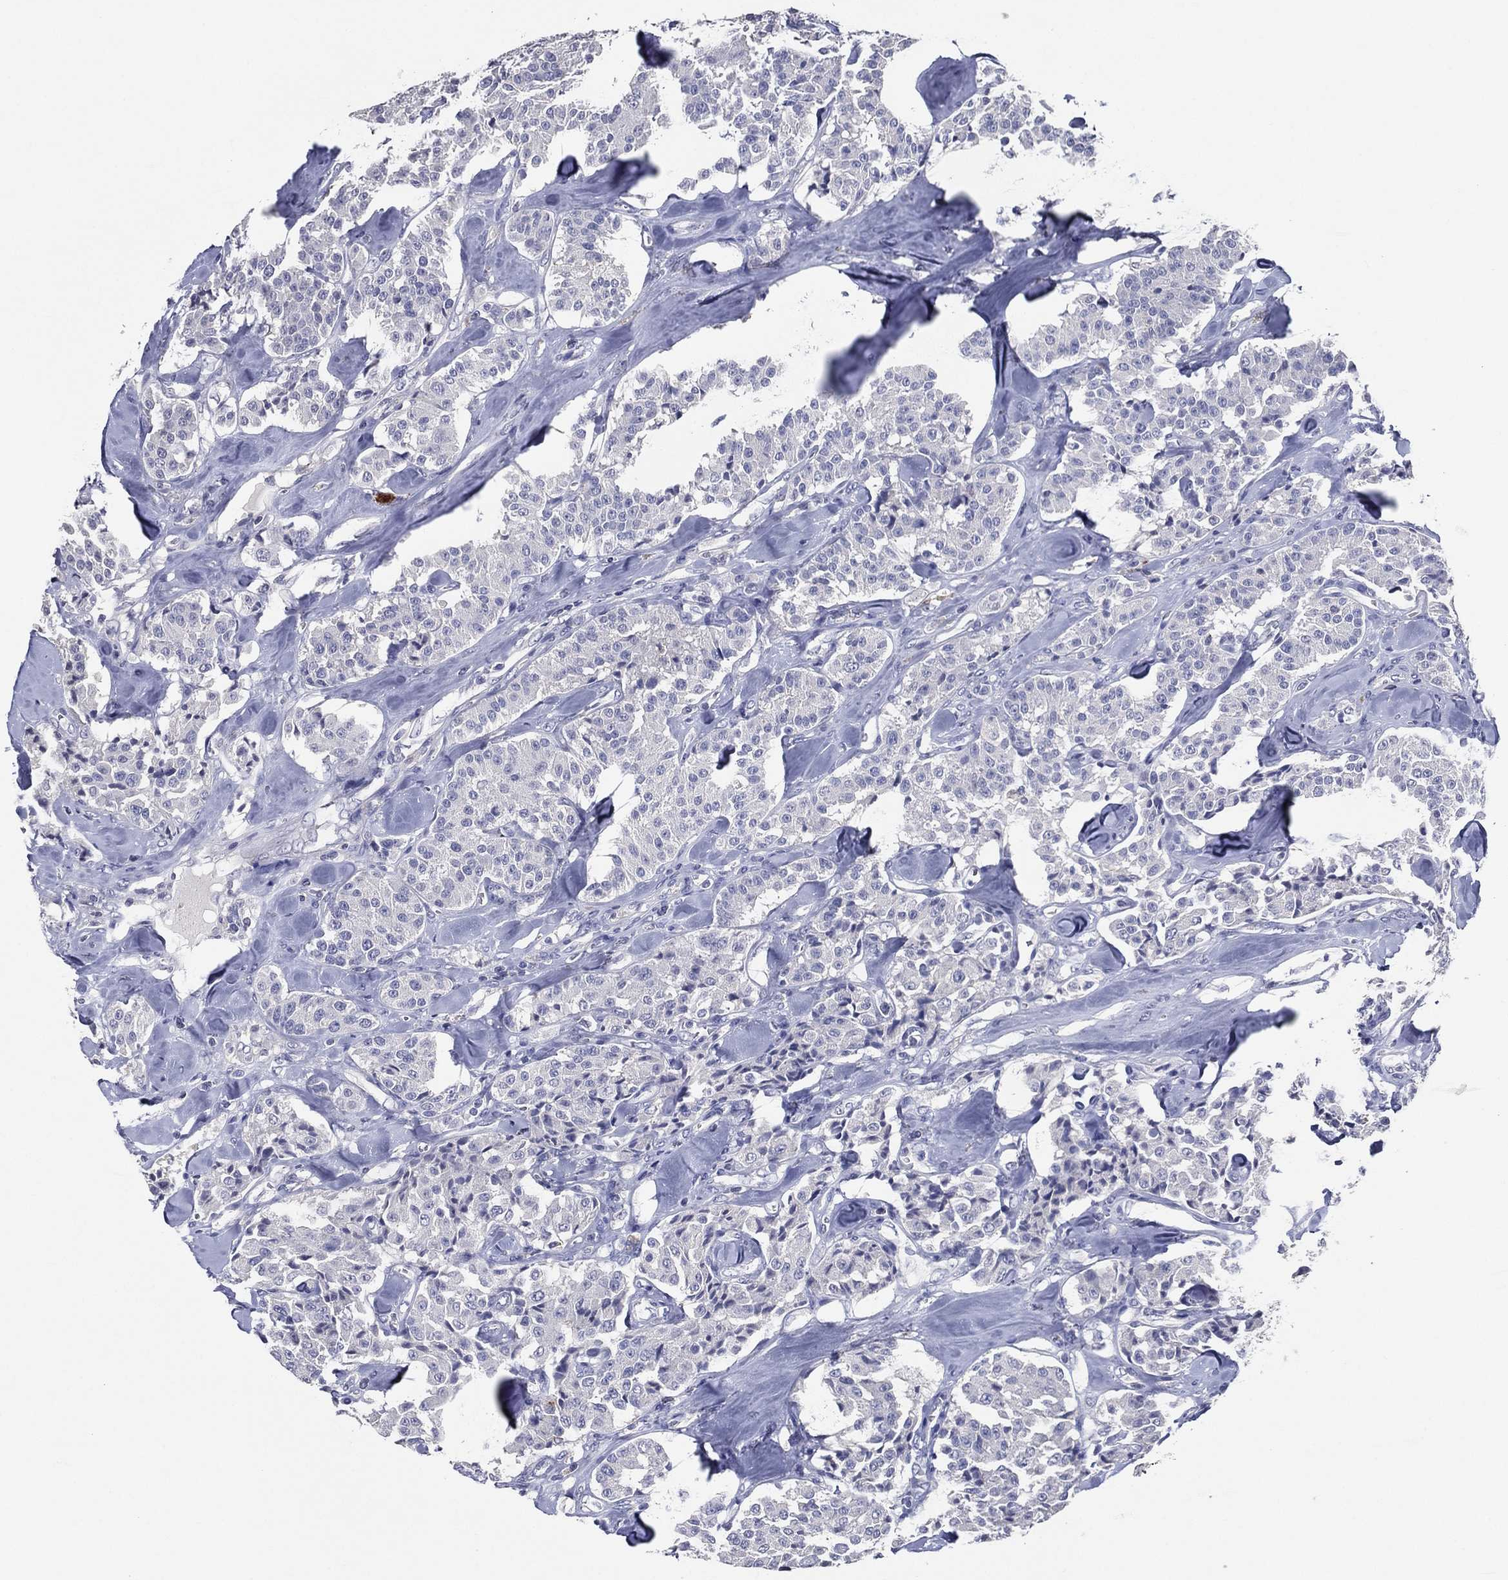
{"staining": {"intensity": "negative", "quantity": "none", "location": "none"}, "tissue": "carcinoid", "cell_type": "Tumor cells", "image_type": "cancer", "snomed": [{"axis": "morphology", "description": "Carcinoid, malignant, NOS"}, {"axis": "topography", "description": "Pancreas"}], "caption": "A high-resolution photomicrograph shows IHC staining of carcinoid, which demonstrates no significant staining in tumor cells.", "gene": "TFAP2A", "patient": {"sex": "male", "age": 41}}